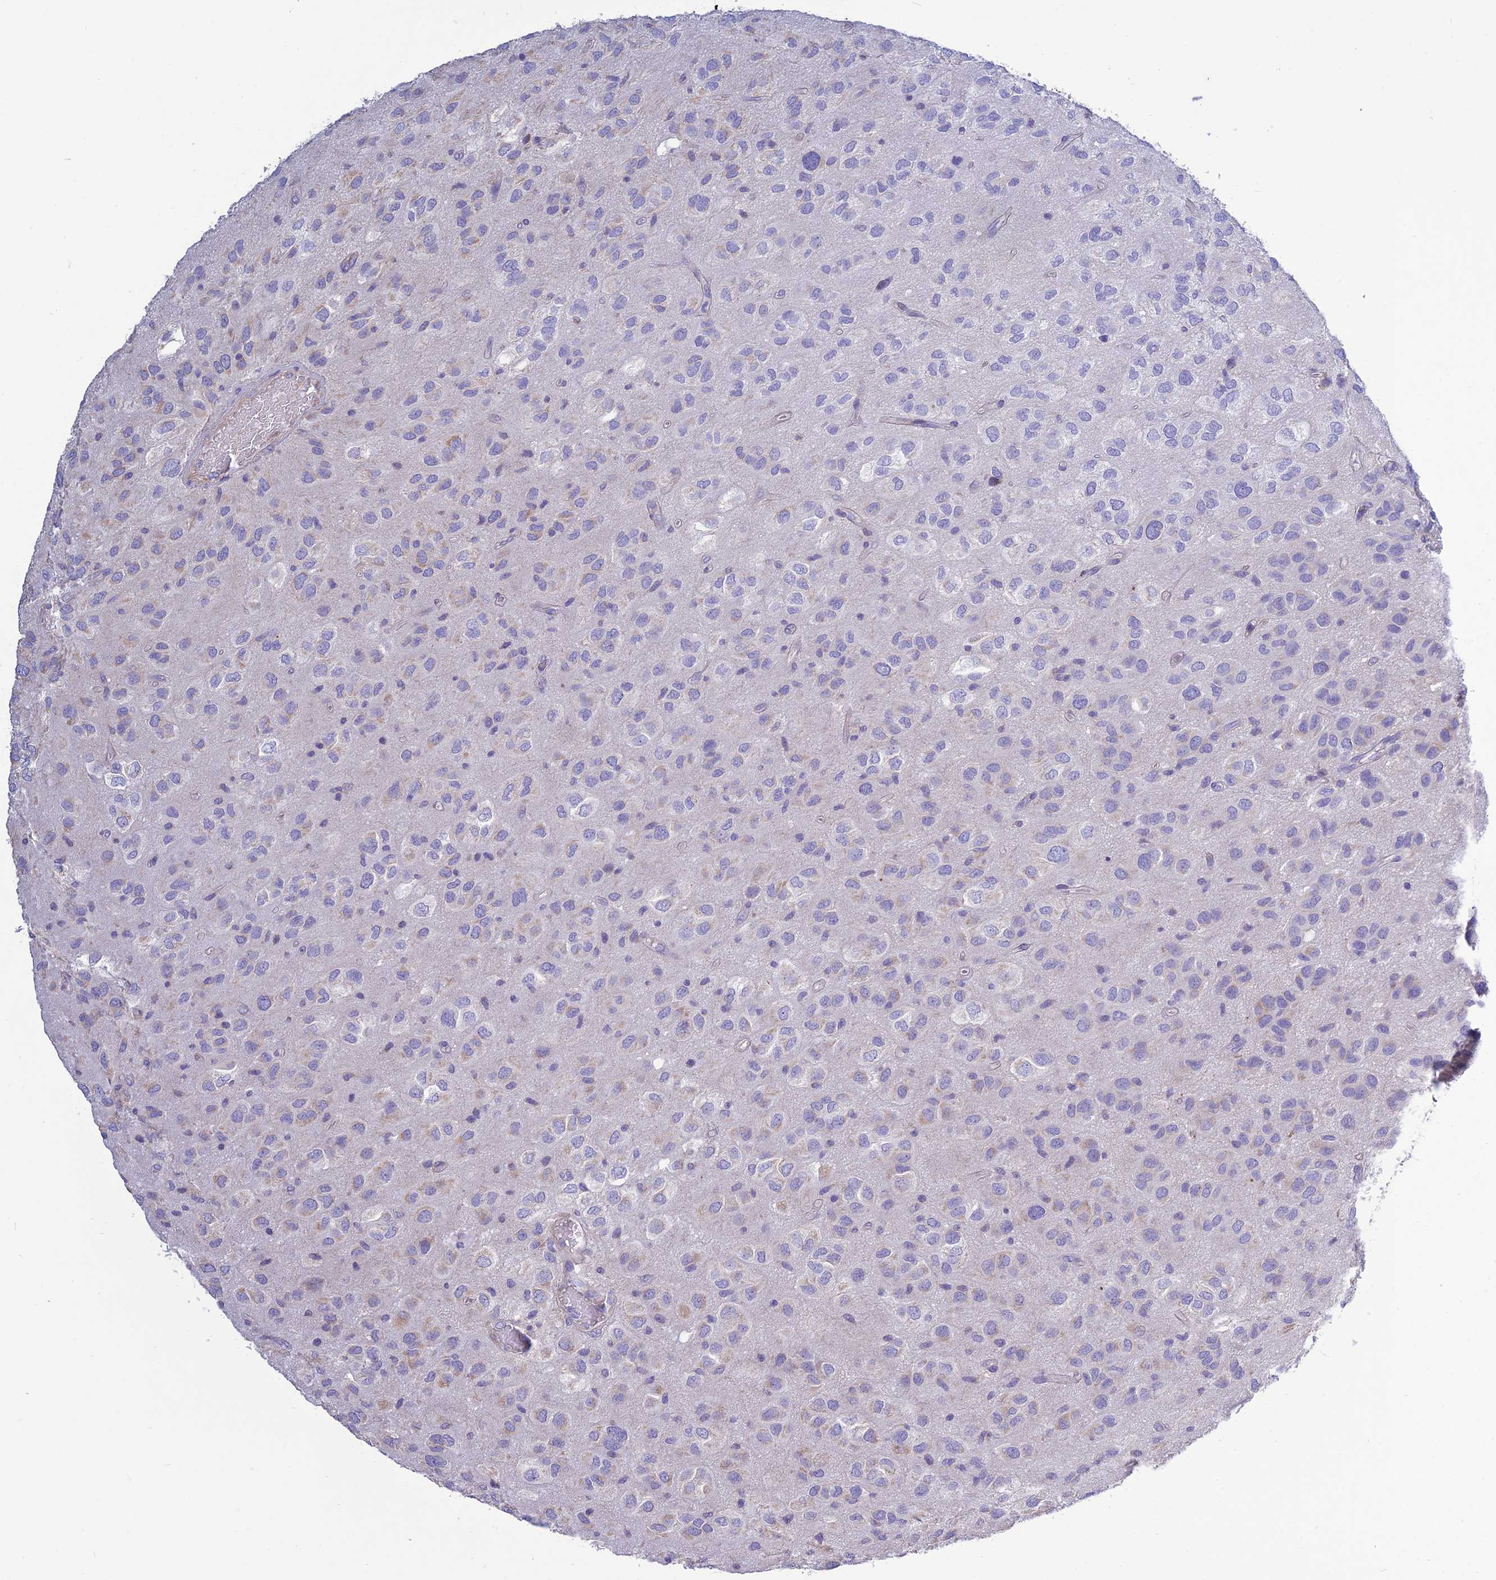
{"staining": {"intensity": "negative", "quantity": "none", "location": "none"}, "tissue": "glioma", "cell_type": "Tumor cells", "image_type": "cancer", "snomed": [{"axis": "morphology", "description": "Glioma, malignant, Low grade"}, {"axis": "topography", "description": "Brain"}], "caption": "DAB immunohistochemical staining of glioma demonstrates no significant expression in tumor cells. (DAB immunohistochemistry, high magnification).", "gene": "BHMT2", "patient": {"sex": "male", "age": 66}}